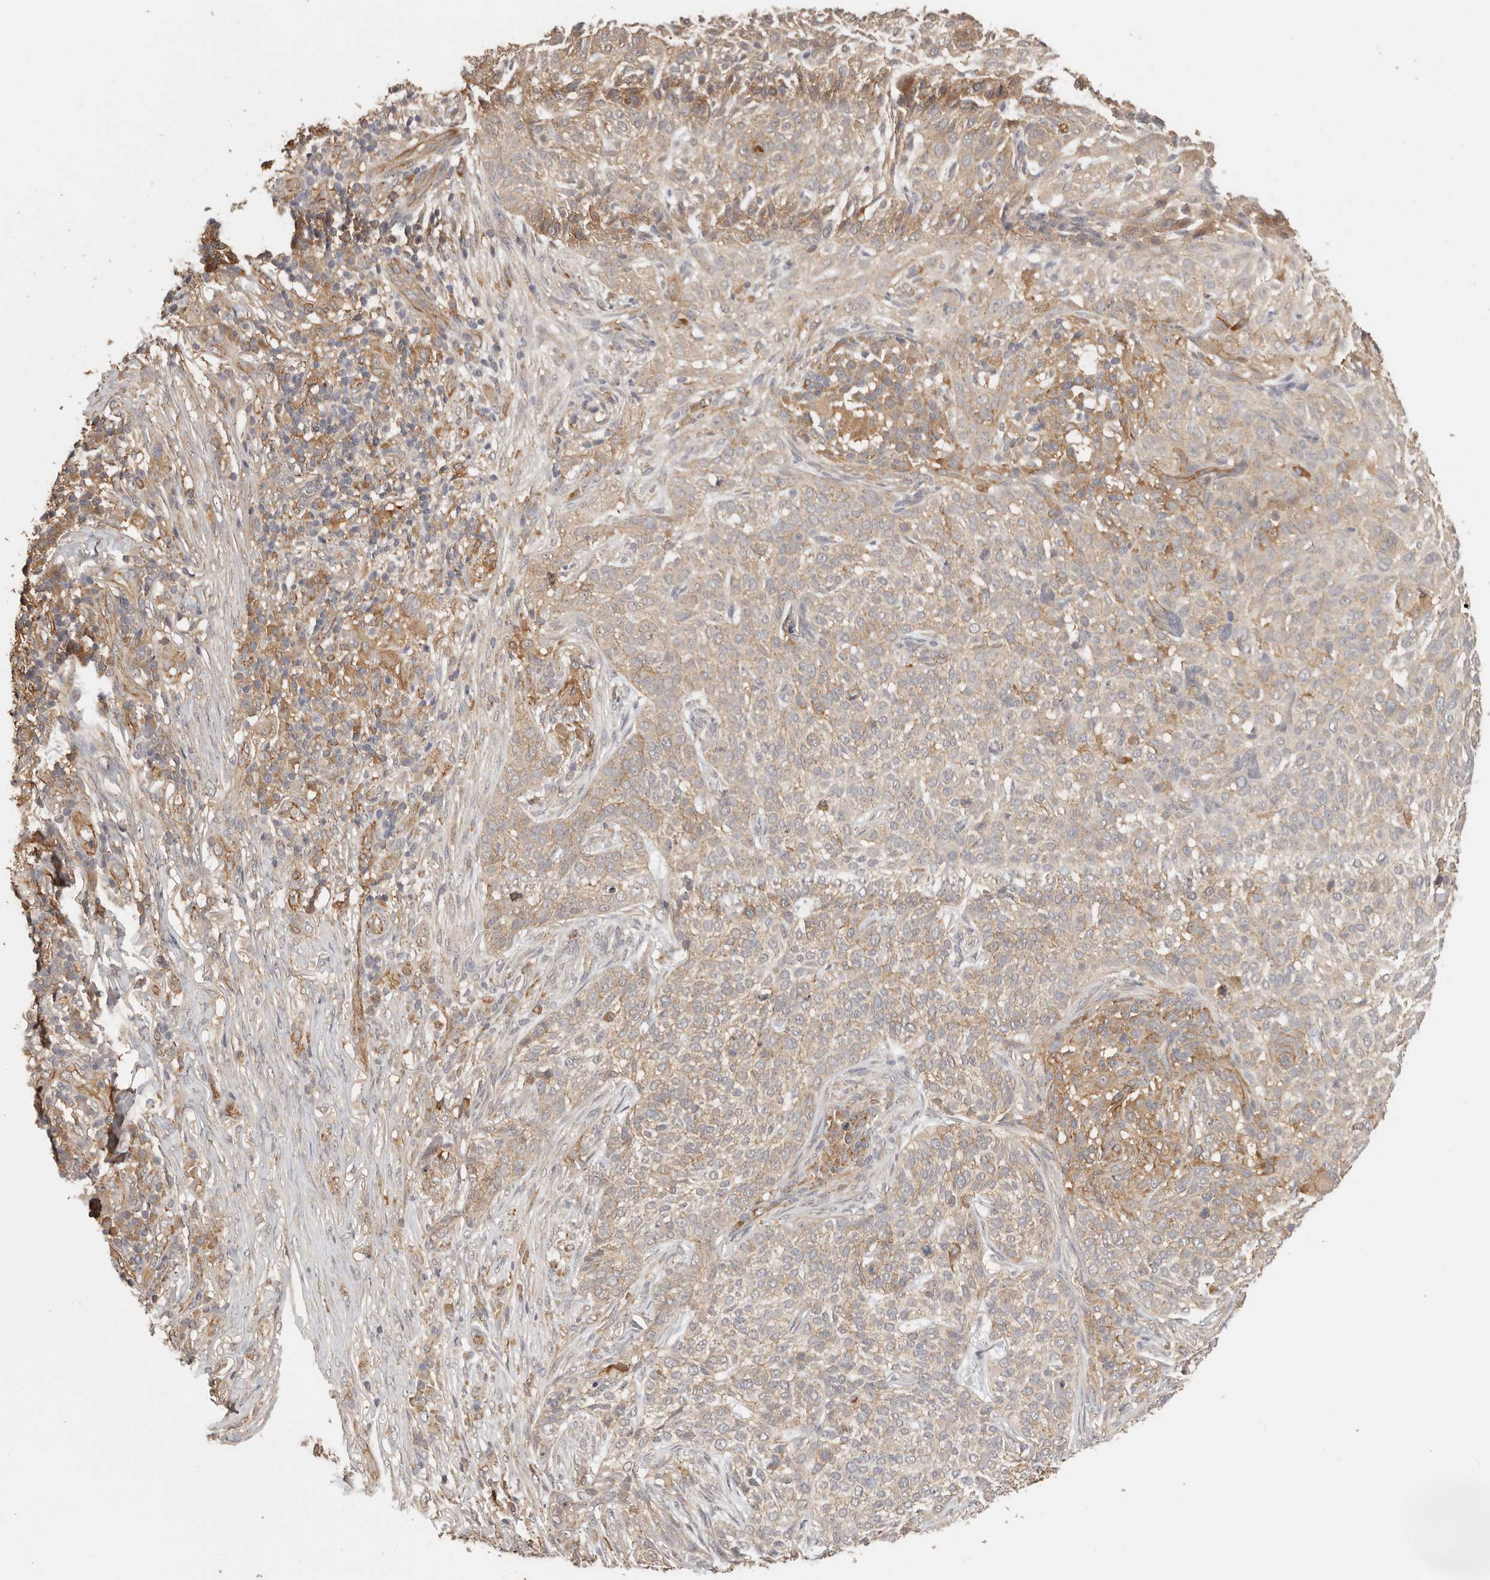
{"staining": {"intensity": "weak", "quantity": ">75%", "location": "cytoplasmic/membranous"}, "tissue": "skin cancer", "cell_type": "Tumor cells", "image_type": "cancer", "snomed": [{"axis": "morphology", "description": "Basal cell carcinoma"}, {"axis": "topography", "description": "Skin"}], "caption": "Immunohistochemical staining of human skin basal cell carcinoma shows low levels of weak cytoplasmic/membranous expression in about >75% of tumor cells. The staining was performed using DAB (3,3'-diaminobenzidine) to visualize the protein expression in brown, while the nuclei were stained in blue with hematoxylin (Magnification: 20x).", "gene": "AFDN", "patient": {"sex": "female", "age": 64}}